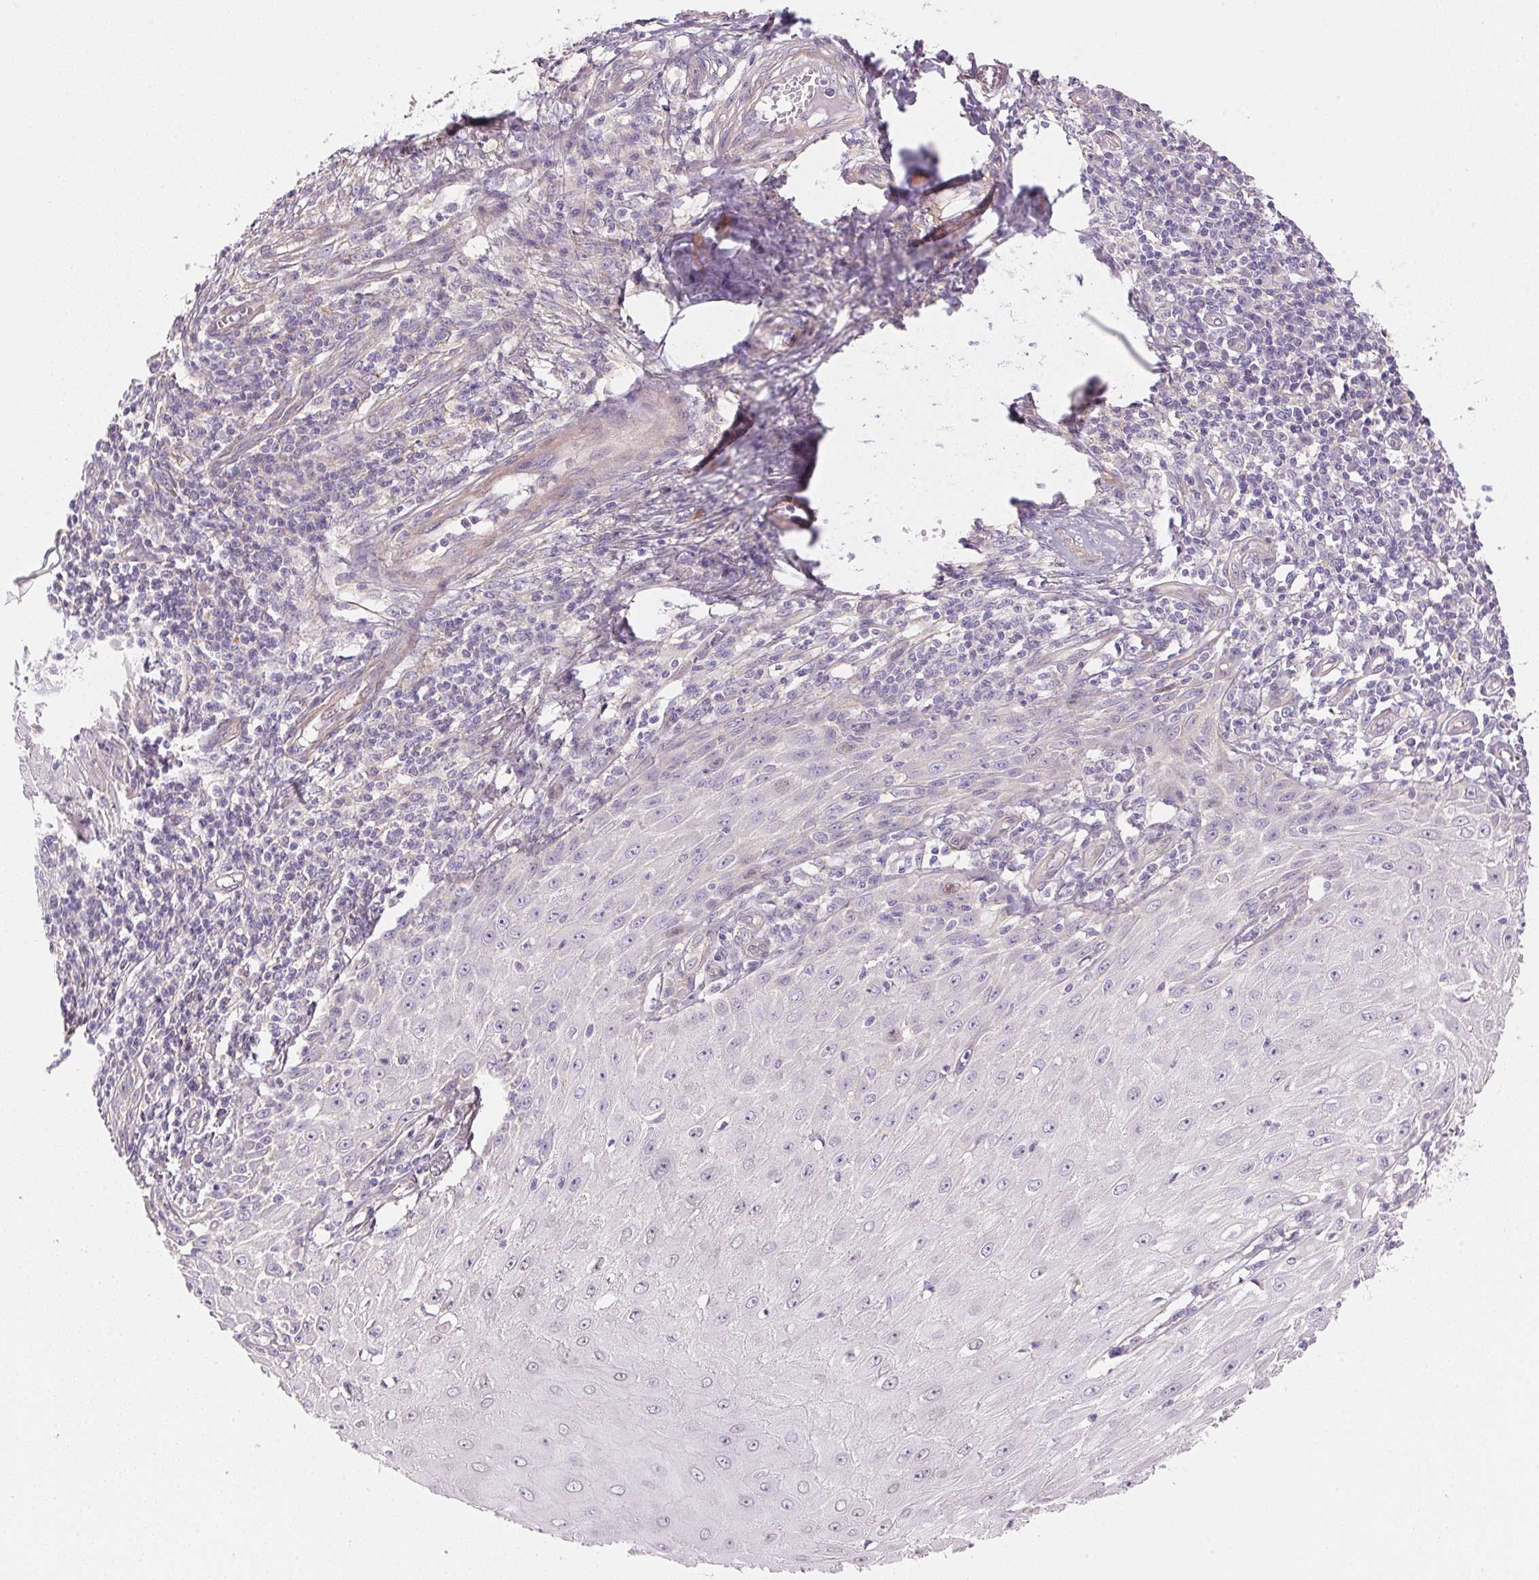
{"staining": {"intensity": "negative", "quantity": "none", "location": "none"}, "tissue": "skin cancer", "cell_type": "Tumor cells", "image_type": "cancer", "snomed": [{"axis": "morphology", "description": "Squamous cell carcinoma, NOS"}, {"axis": "topography", "description": "Skin"}], "caption": "Squamous cell carcinoma (skin) stained for a protein using immunohistochemistry (IHC) displays no staining tumor cells.", "gene": "SMTN", "patient": {"sex": "female", "age": 73}}